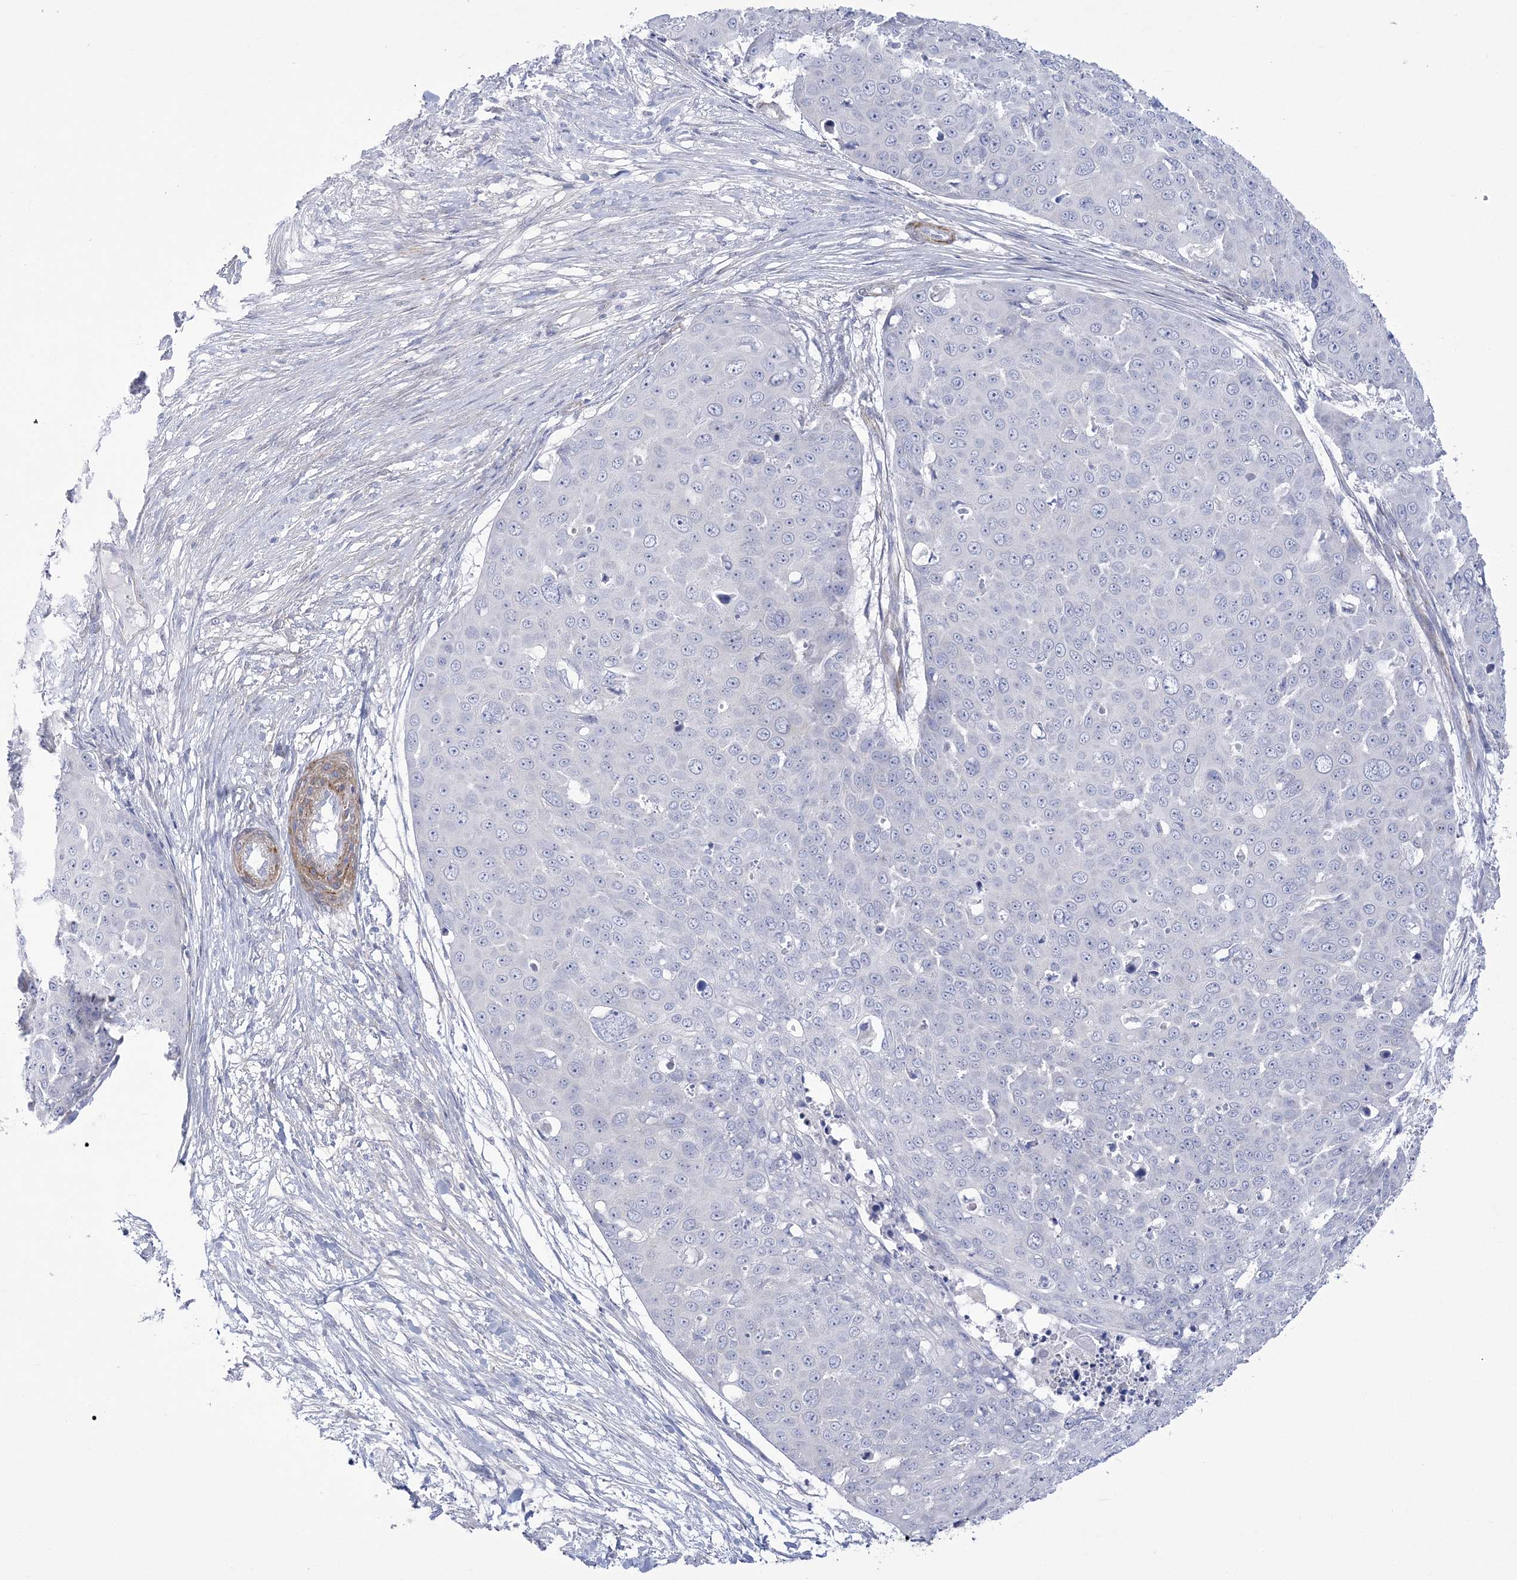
{"staining": {"intensity": "negative", "quantity": "none", "location": "none"}, "tissue": "skin cancer", "cell_type": "Tumor cells", "image_type": "cancer", "snomed": [{"axis": "morphology", "description": "Squamous cell carcinoma, NOS"}, {"axis": "topography", "description": "Skin"}], "caption": "IHC of human skin cancer displays no expression in tumor cells. Nuclei are stained in blue.", "gene": "WDR27", "patient": {"sex": "male", "age": 71}}